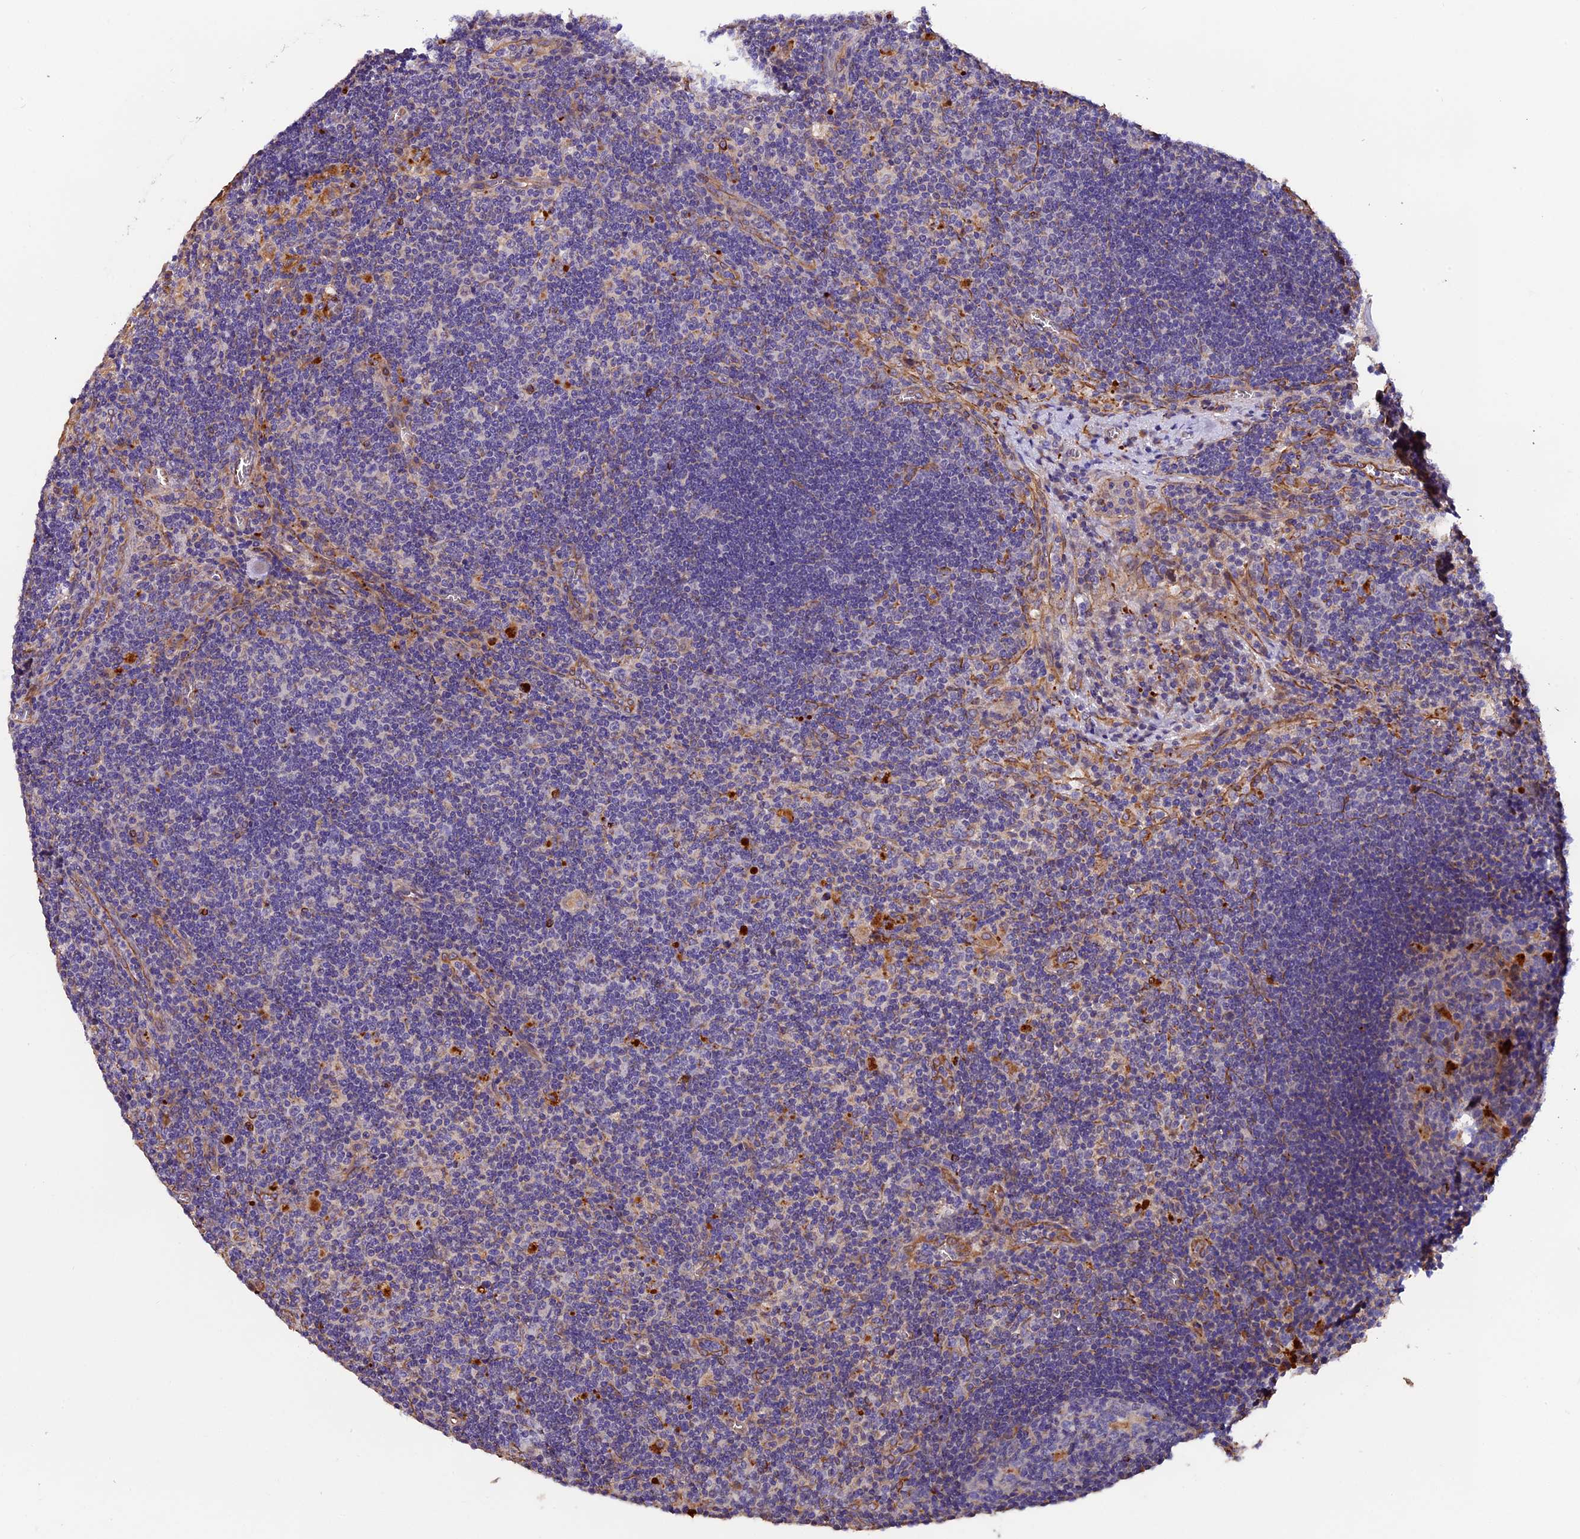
{"staining": {"intensity": "negative", "quantity": "none", "location": "none"}, "tissue": "lymph node", "cell_type": "Germinal center cells", "image_type": "normal", "snomed": [{"axis": "morphology", "description": "Normal tissue, NOS"}, {"axis": "topography", "description": "Lymph node"}], "caption": "DAB (3,3'-diaminobenzidine) immunohistochemical staining of benign lymph node displays no significant staining in germinal center cells. The staining was performed using DAB to visualize the protein expression in brown, while the nuclei were stained in blue with hematoxylin (Magnification: 20x).", "gene": "CLN5", "patient": {"sex": "male", "age": 58}}